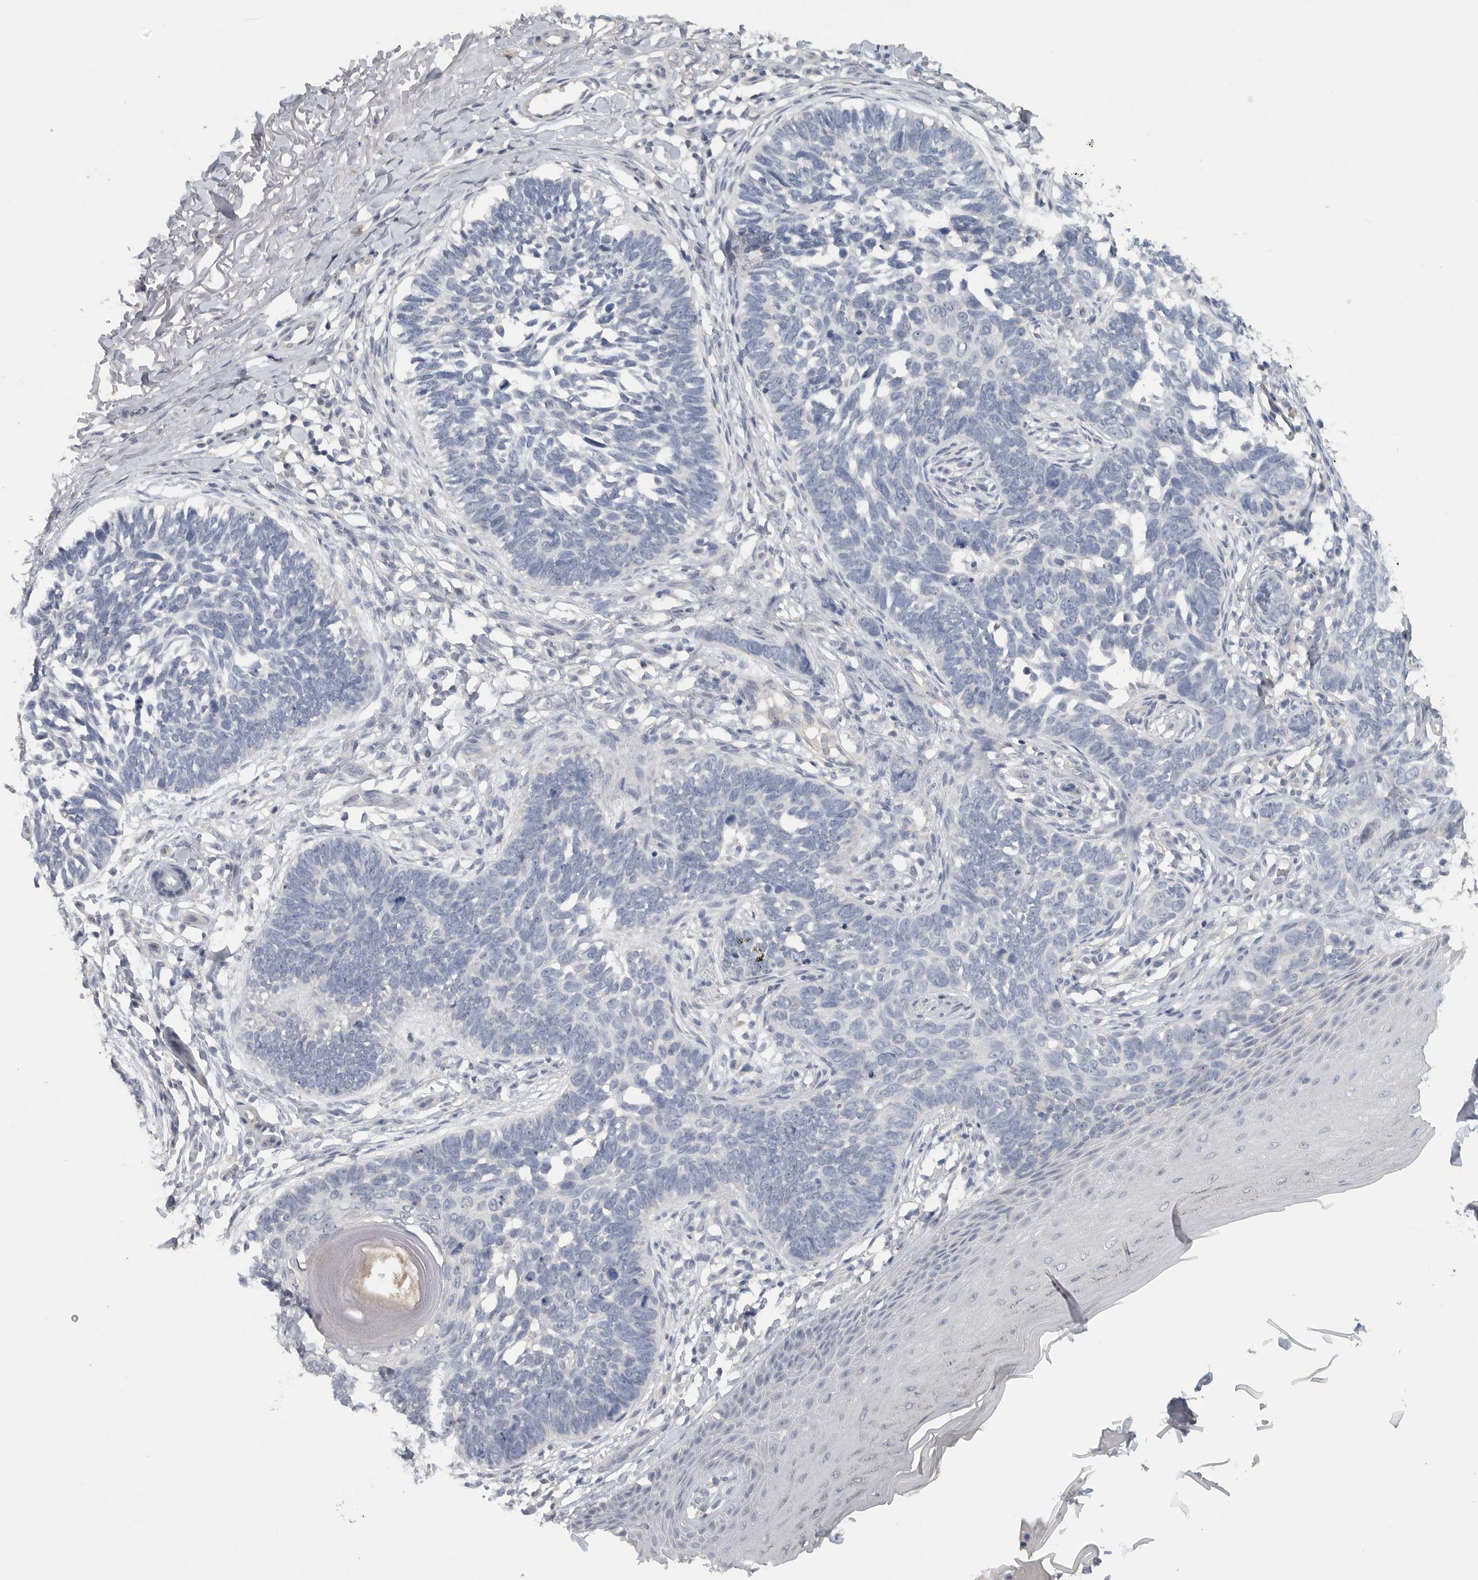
{"staining": {"intensity": "negative", "quantity": "none", "location": "none"}, "tissue": "skin cancer", "cell_type": "Tumor cells", "image_type": "cancer", "snomed": [{"axis": "morphology", "description": "Normal tissue, NOS"}, {"axis": "morphology", "description": "Basal cell carcinoma"}, {"axis": "topography", "description": "Skin"}], "caption": "This is an immunohistochemistry (IHC) micrograph of human skin basal cell carcinoma. There is no positivity in tumor cells.", "gene": "REG4", "patient": {"sex": "male", "age": 77}}